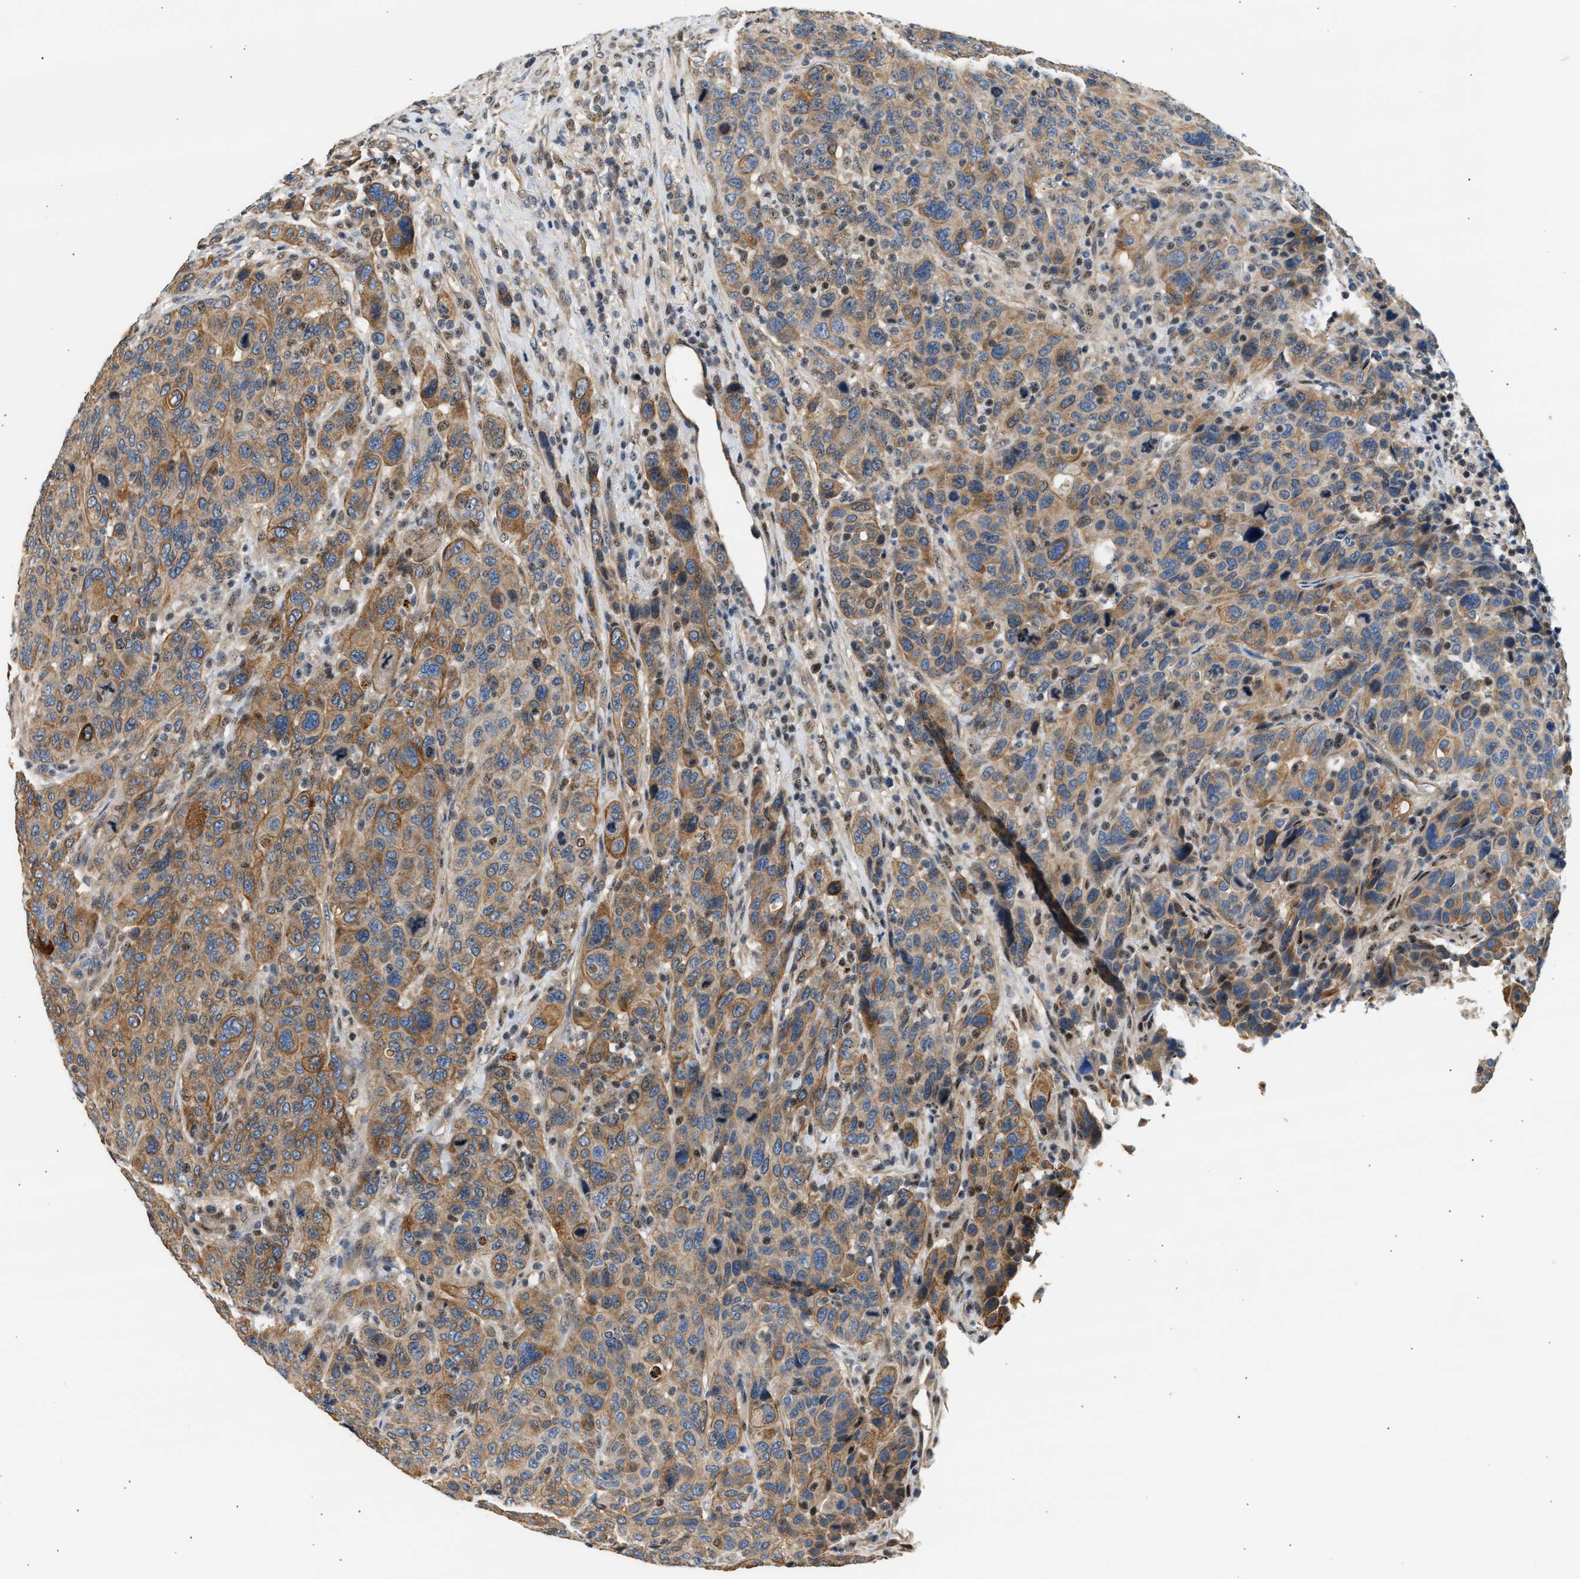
{"staining": {"intensity": "moderate", "quantity": ">75%", "location": "cytoplasmic/membranous"}, "tissue": "breast cancer", "cell_type": "Tumor cells", "image_type": "cancer", "snomed": [{"axis": "morphology", "description": "Duct carcinoma"}, {"axis": "topography", "description": "Breast"}], "caption": "Breast cancer (infiltrating ductal carcinoma) was stained to show a protein in brown. There is medium levels of moderate cytoplasmic/membranous staining in approximately >75% of tumor cells. (DAB (3,3'-diaminobenzidine) IHC, brown staining for protein, blue staining for nuclei).", "gene": "WDR31", "patient": {"sex": "female", "age": 37}}